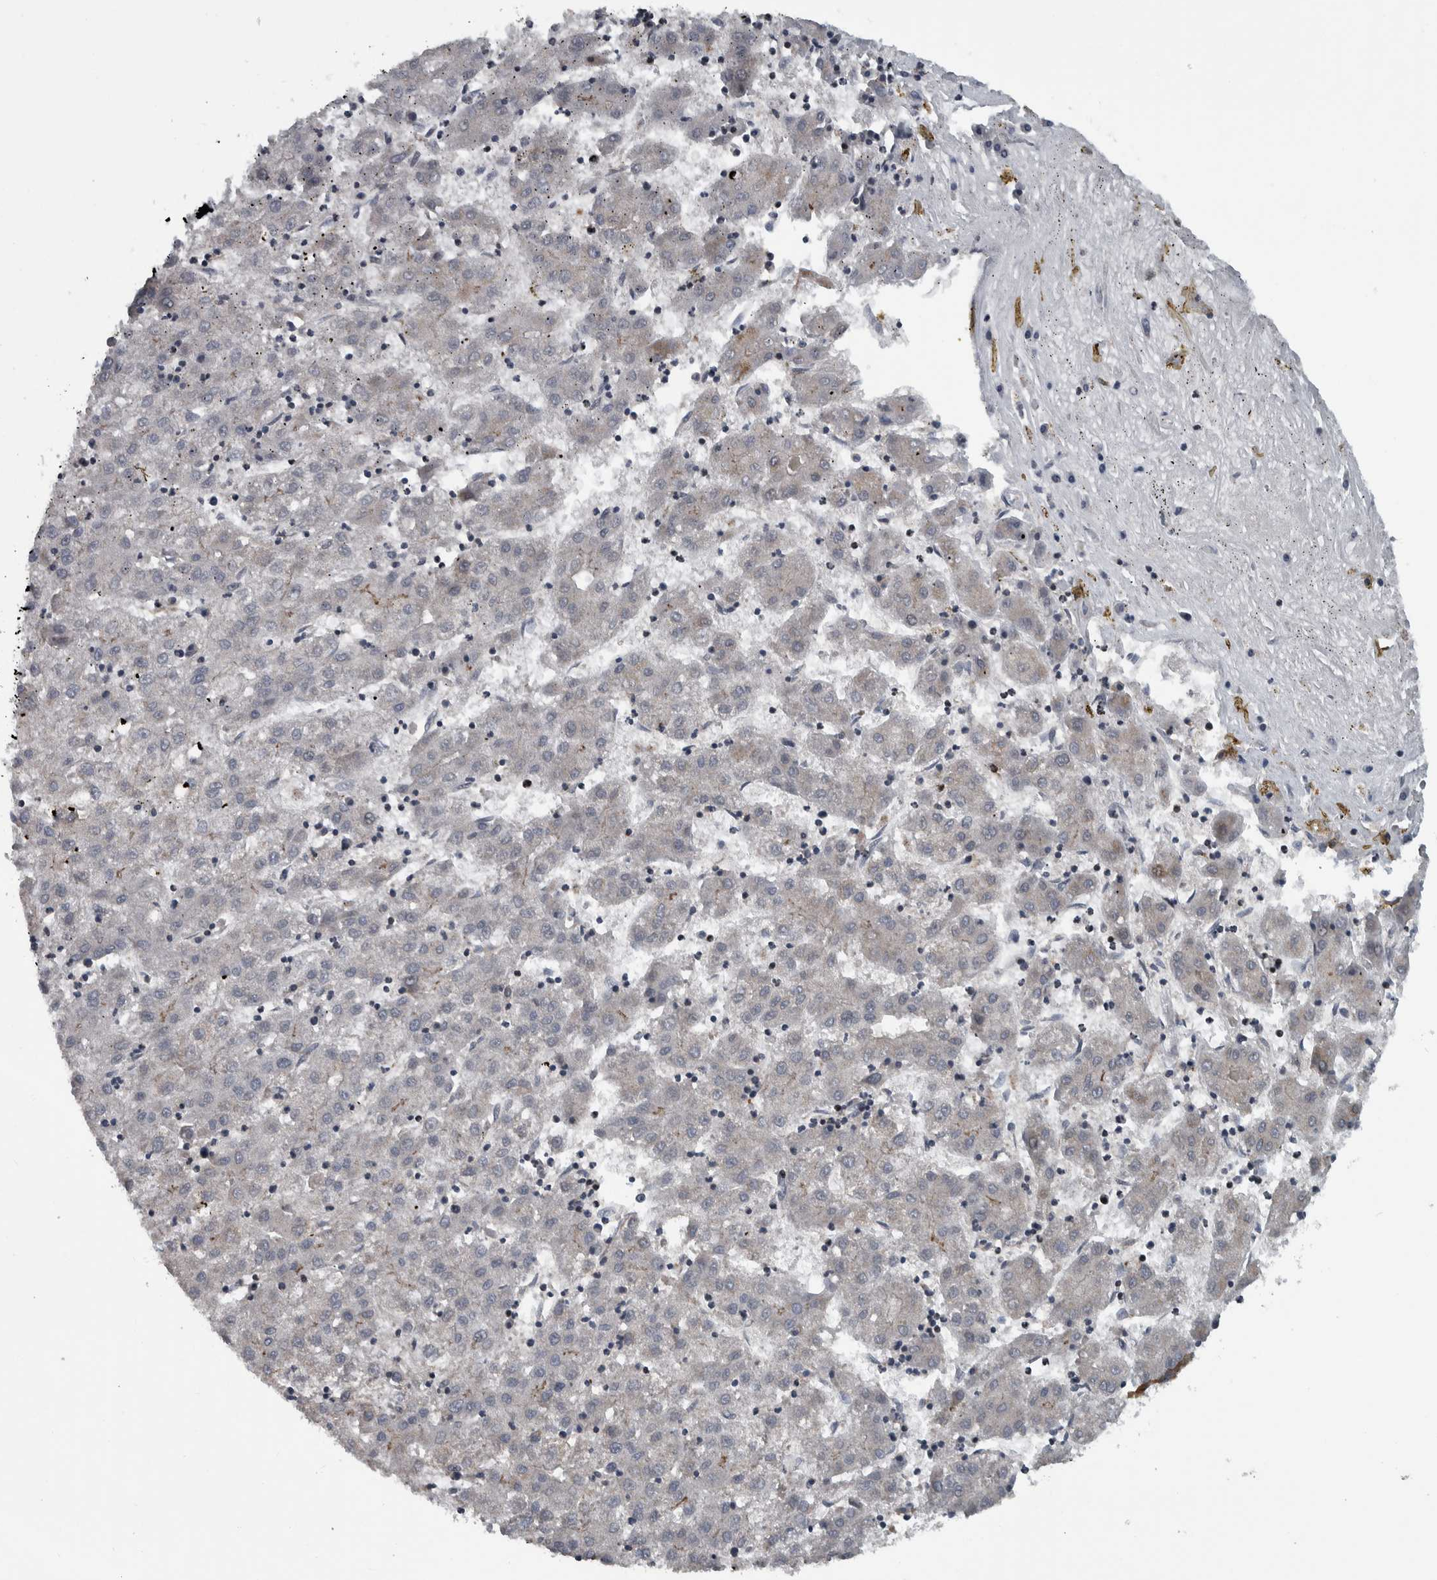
{"staining": {"intensity": "negative", "quantity": "none", "location": "none"}, "tissue": "liver cancer", "cell_type": "Tumor cells", "image_type": "cancer", "snomed": [{"axis": "morphology", "description": "Carcinoma, Hepatocellular, NOS"}, {"axis": "topography", "description": "Liver"}], "caption": "A histopathology image of liver cancer stained for a protein shows no brown staining in tumor cells.", "gene": "BAIAP2L1", "patient": {"sex": "male", "age": 72}}